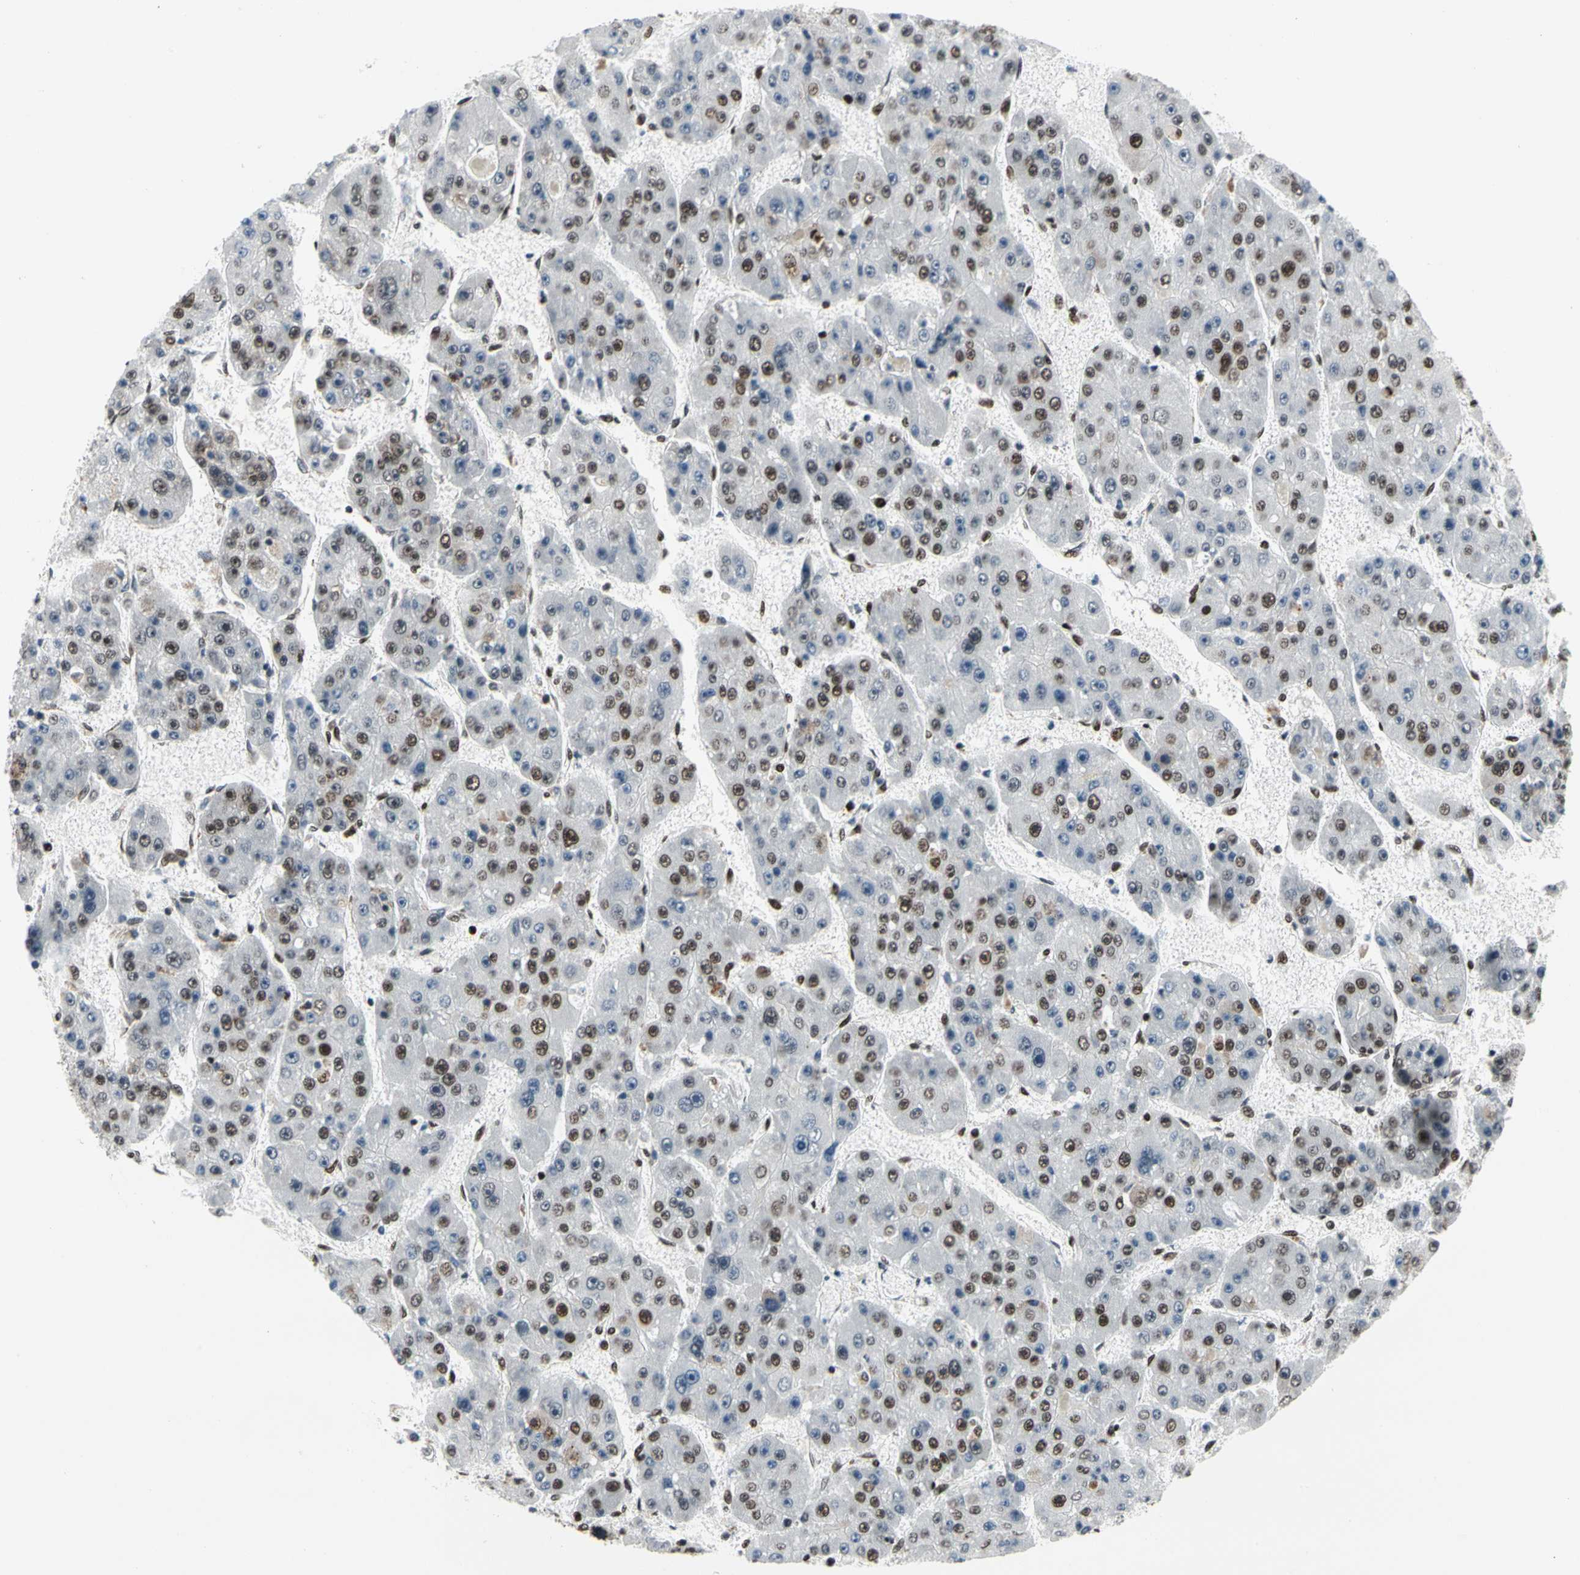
{"staining": {"intensity": "moderate", "quantity": "25%-75%", "location": "nuclear"}, "tissue": "liver cancer", "cell_type": "Tumor cells", "image_type": "cancer", "snomed": [{"axis": "morphology", "description": "Carcinoma, Hepatocellular, NOS"}, {"axis": "topography", "description": "Liver"}], "caption": "Human hepatocellular carcinoma (liver) stained for a protein (brown) demonstrates moderate nuclear positive positivity in about 25%-75% of tumor cells.", "gene": "SRSF11", "patient": {"sex": "female", "age": 61}}